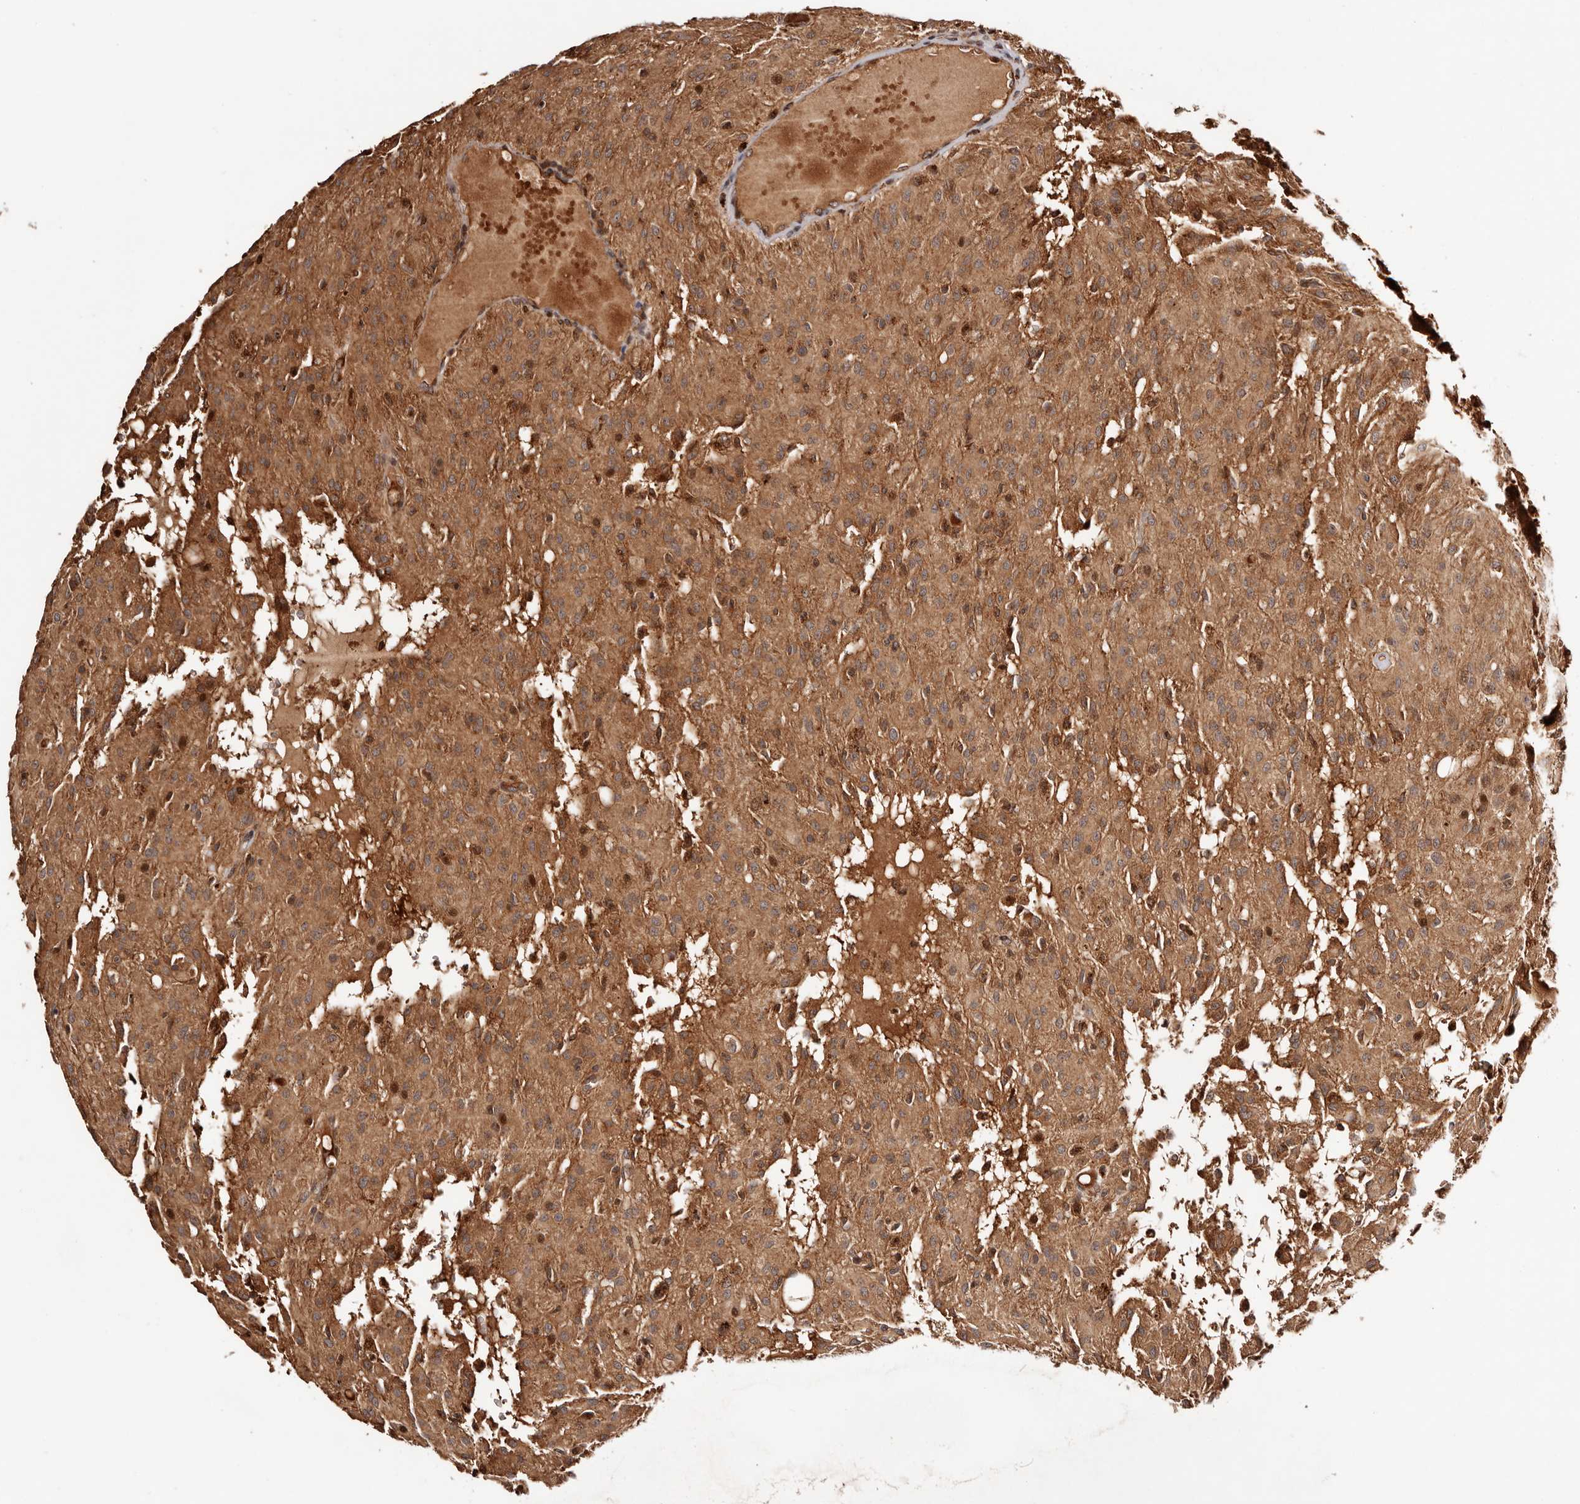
{"staining": {"intensity": "moderate", "quantity": ">75%", "location": "cytoplasmic/membranous"}, "tissue": "glioma", "cell_type": "Tumor cells", "image_type": "cancer", "snomed": [{"axis": "morphology", "description": "Glioma, malignant, High grade"}, {"axis": "topography", "description": "Brain"}], "caption": "There is medium levels of moderate cytoplasmic/membranous staining in tumor cells of glioma, as demonstrated by immunohistochemical staining (brown color).", "gene": "PTPN22", "patient": {"sex": "female", "age": 59}}